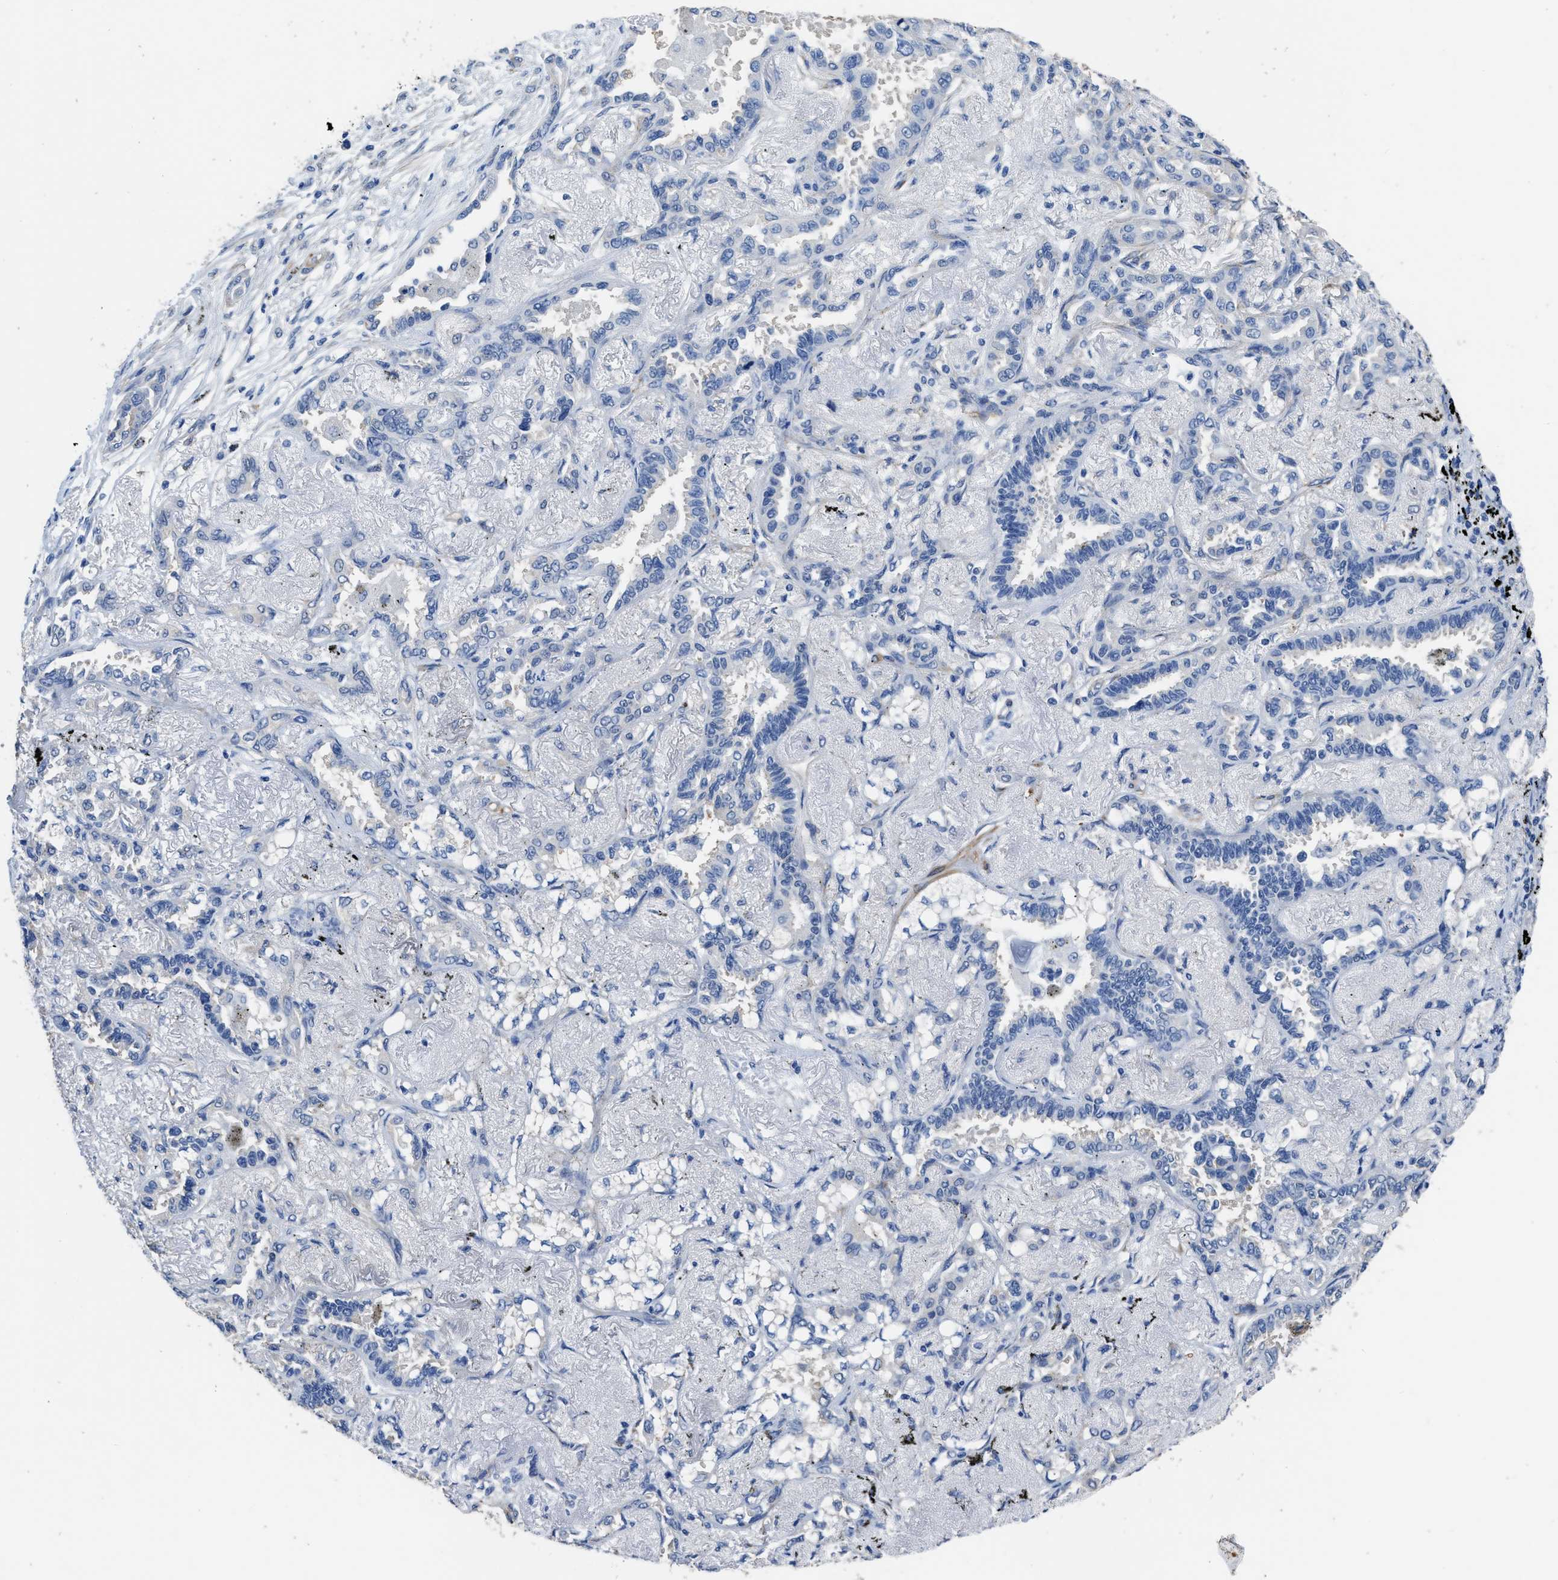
{"staining": {"intensity": "negative", "quantity": "none", "location": "none"}, "tissue": "lung cancer", "cell_type": "Tumor cells", "image_type": "cancer", "snomed": [{"axis": "morphology", "description": "Adenocarcinoma, NOS"}, {"axis": "topography", "description": "Lung"}], "caption": "Immunohistochemistry (IHC) image of lung adenocarcinoma stained for a protein (brown), which exhibits no positivity in tumor cells. (DAB immunohistochemistry (IHC) visualized using brightfield microscopy, high magnification).", "gene": "ZSWIM5", "patient": {"sex": "male", "age": 59}}